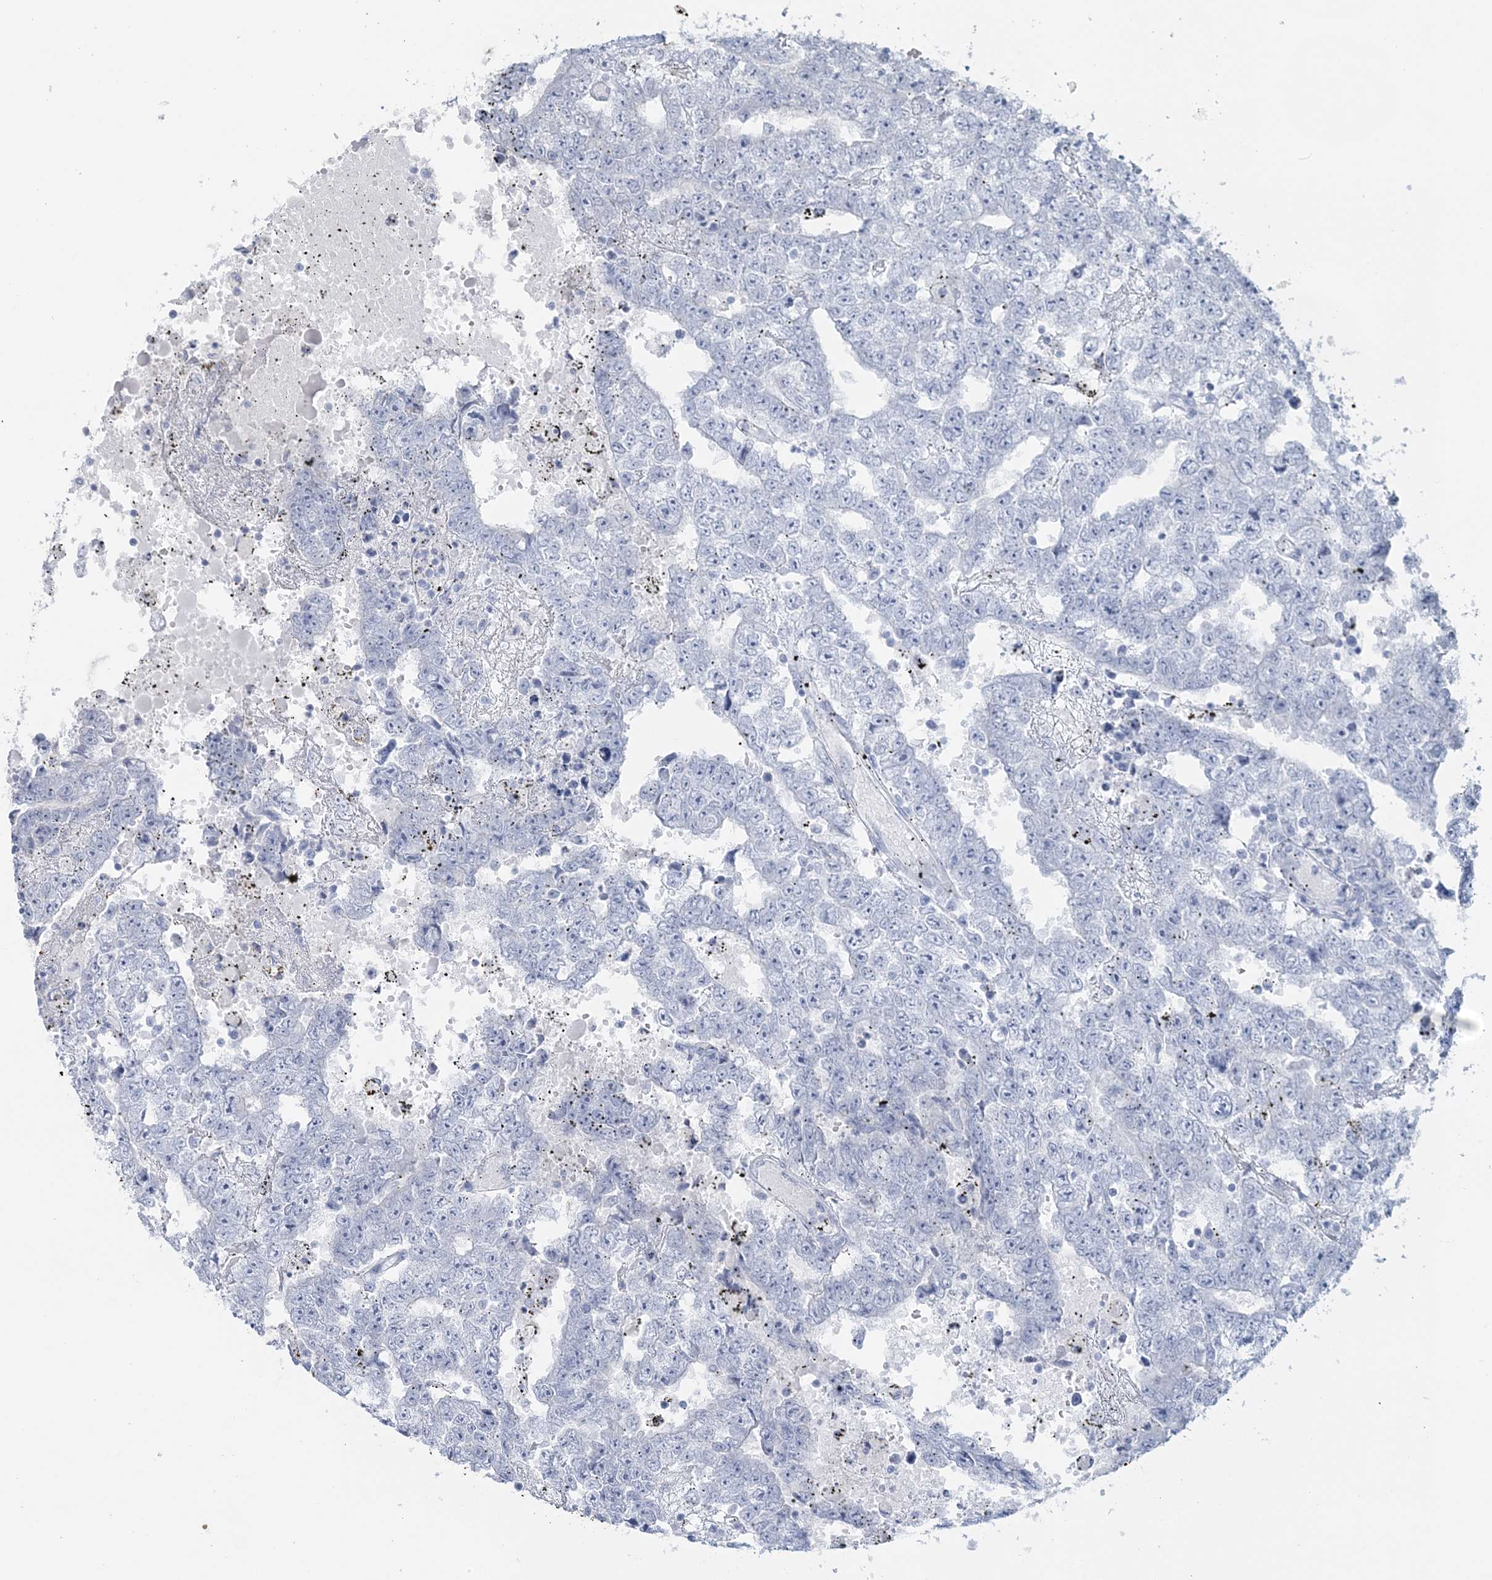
{"staining": {"intensity": "negative", "quantity": "none", "location": "none"}, "tissue": "testis cancer", "cell_type": "Tumor cells", "image_type": "cancer", "snomed": [{"axis": "morphology", "description": "Carcinoma, Embryonal, NOS"}, {"axis": "topography", "description": "Testis"}], "caption": "There is no significant positivity in tumor cells of testis cancer (embryonal carcinoma).", "gene": "CYP3A4", "patient": {"sex": "male", "age": 25}}